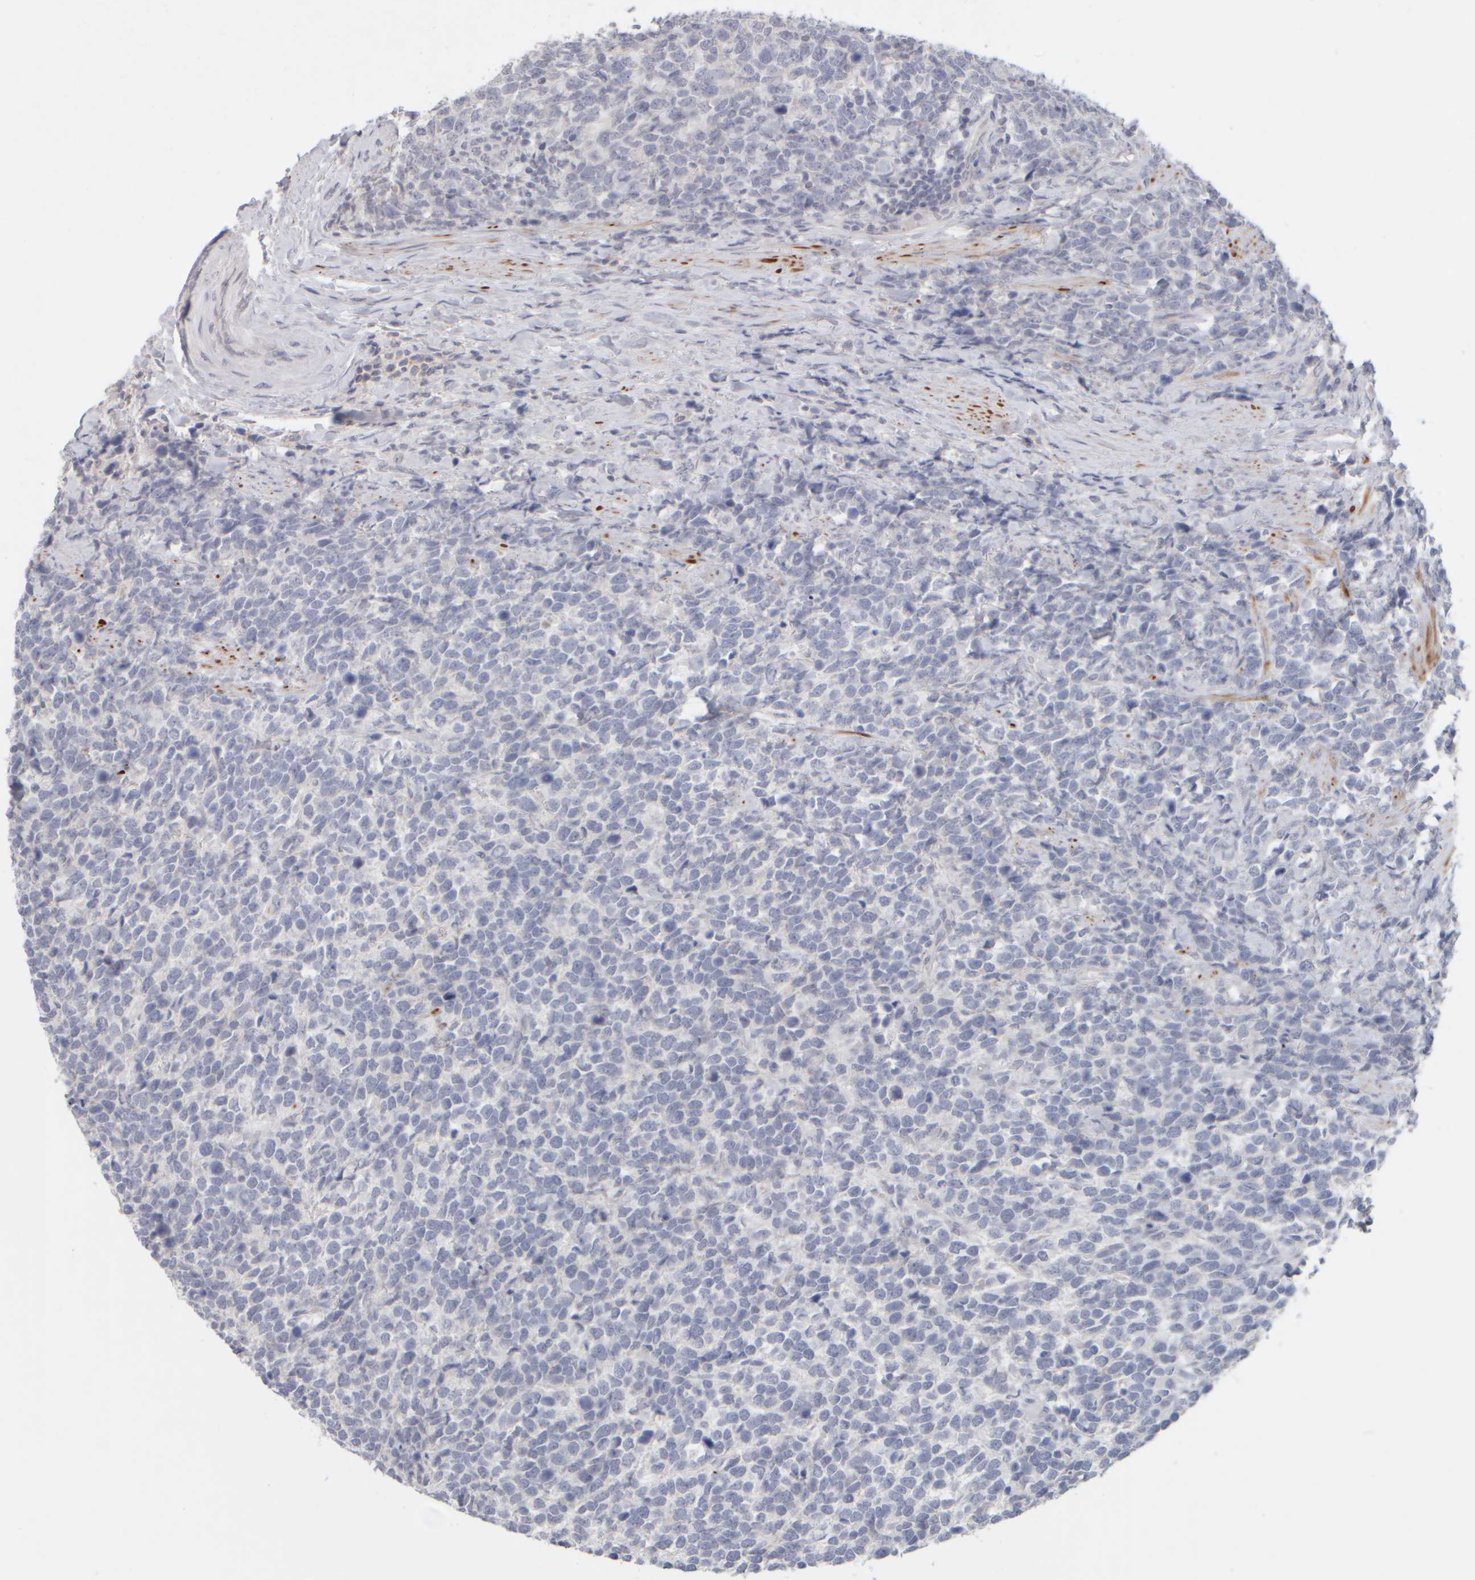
{"staining": {"intensity": "negative", "quantity": "none", "location": "none"}, "tissue": "urothelial cancer", "cell_type": "Tumor cells", "image_type": "cancer", "snomed": [{"axis": "morphology", "description": "Urothelial carcinoma, High grade"}, {"axis": "topography", "description": "Urinary bladder"}], "caption": "This is a image of IHC staining of urothelial cancer, which shows no positivity in tumor cells.", "gene": "ZNF112", "patient": {"sex": "female", "age": 82}}